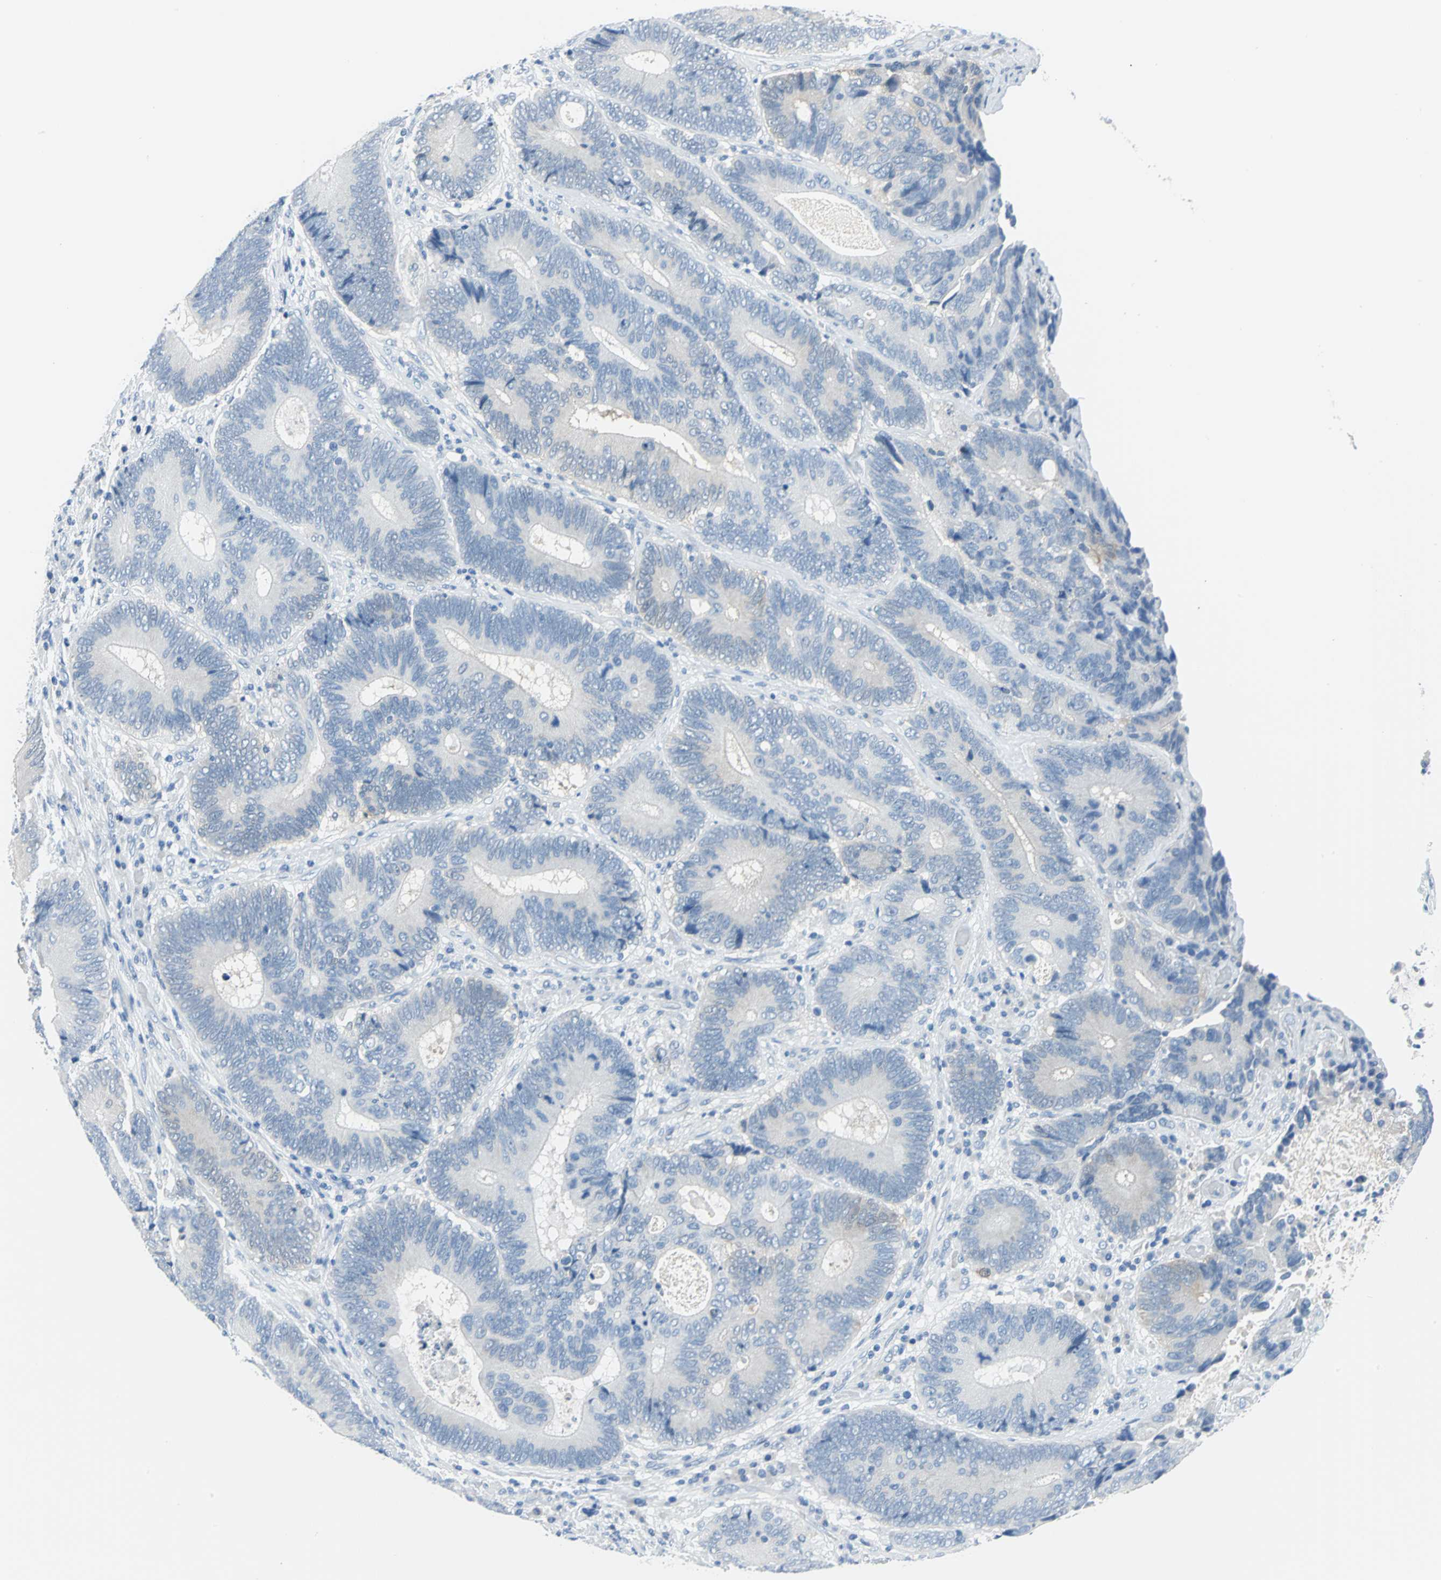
{"staining": {"intensity": "negative", "quantity": "none", "location": "none"}, "tissue": "colorectal cancer", "cell_type": "Tumor cells", "image_type": "cancer", "snomed": [{"axis": "morphology", "description": "Adenocarcinoma, NOS"}, {"axis": "topography", "description": "Colon"}], "caption": "Photomicrograph shows no significant protein staining in tumor cells of colorectal cancer. (Immunohistochemistry, brightfield microscopy, high magnification).", "gene": "PKLR", "patient": {"sex": "female", "age": 78}}